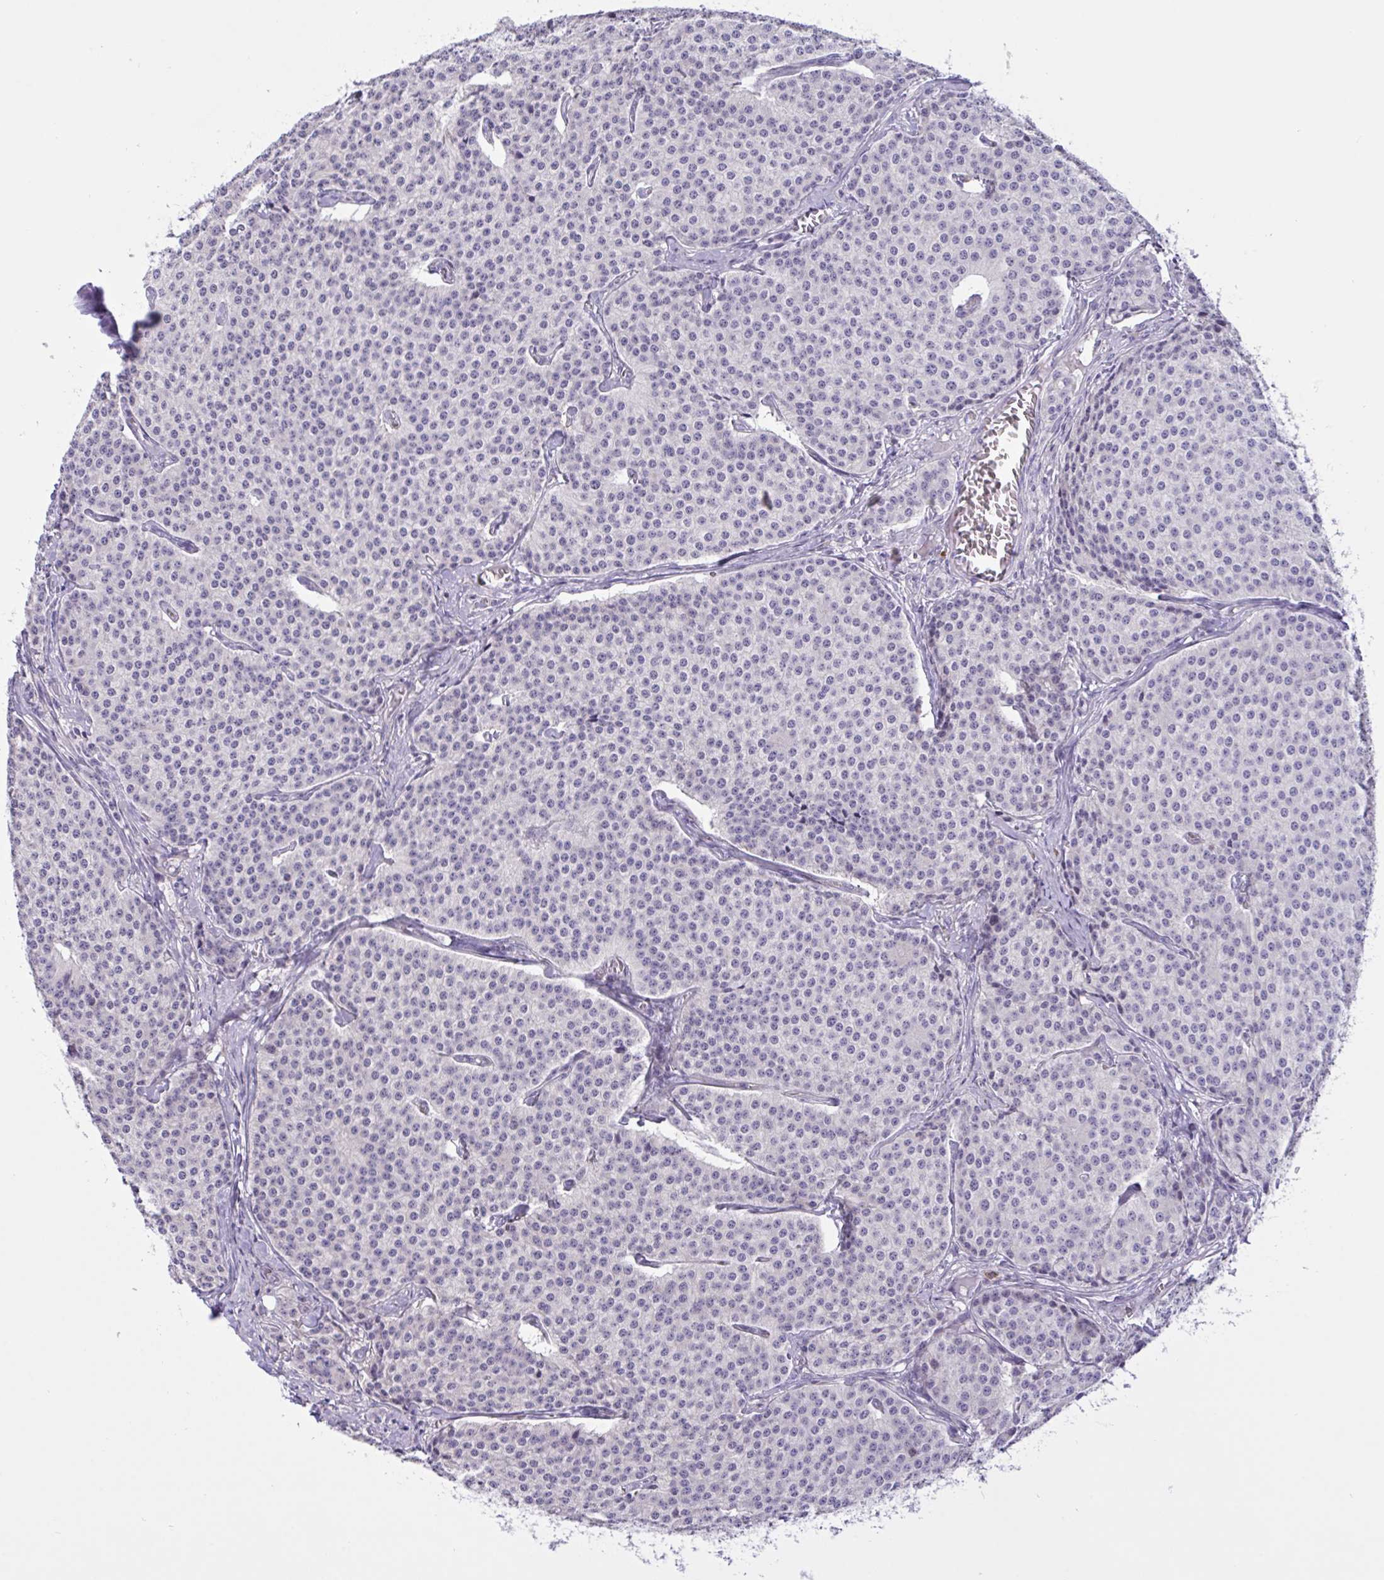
{"staining": {"intensity": "negative", "quantity": "none", "location": "none"}, "tissue": "carcinoid", "cell_type": "Tumor cells", "image_type": "cancer", "snomed": [{"axis": "morphology", "description": "Carcinoid, malignant, NOS"}, {"axis": "topography", "description": "Small intestine"}], "caption": "The image demonstrates no significant positivity in tumor cells of malignant carcinoid. (Brightfield microscopy of DAB (3,3'-diaminobenzidine) IHC at high magnification).", "gene": "DSC3", "patient": {"sex": "female", "age": 64}}